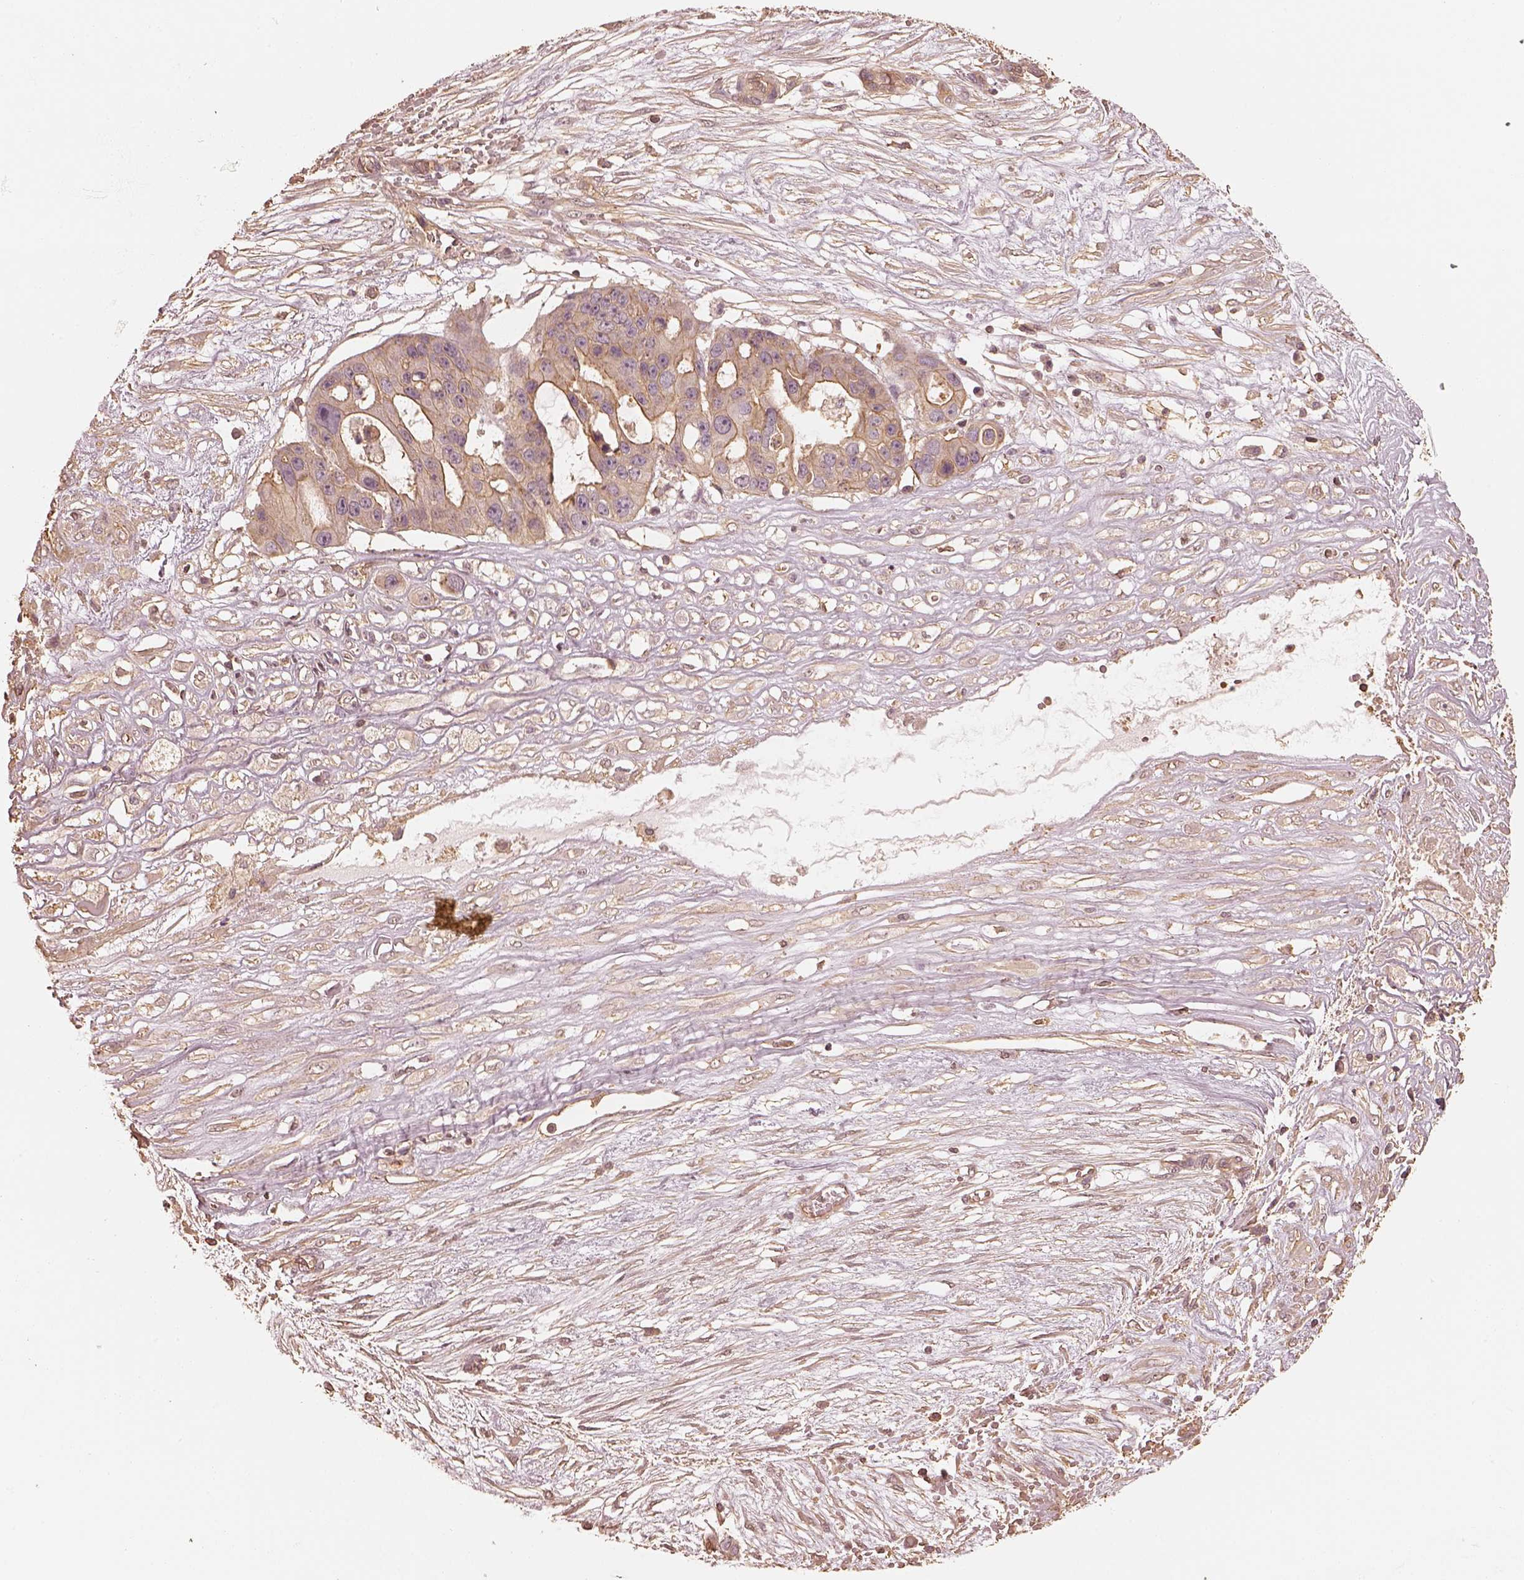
{"staining": {"intensity": "moderate", "quantity": "<25%", "location": "cytoplasmic/membranous"}, "tissue": "ovarian cancer", "cell_type": "Tumor cells", "image_type": "cancer", "snomed": [{"axis": "morphology", "description": "Cystadenocarcinoma, serous, NOS"}, {"axis": "topography", "description": "Ovary"}], "caption": "IHC of human serous cystadenocarcinoma (ovarian) demonstrates low levels of moderate cytoplasmic/membranous staining in about <25% of tumor cells.", "gene": "WDR7", "patient": {"sex": "female", "age": 56}}